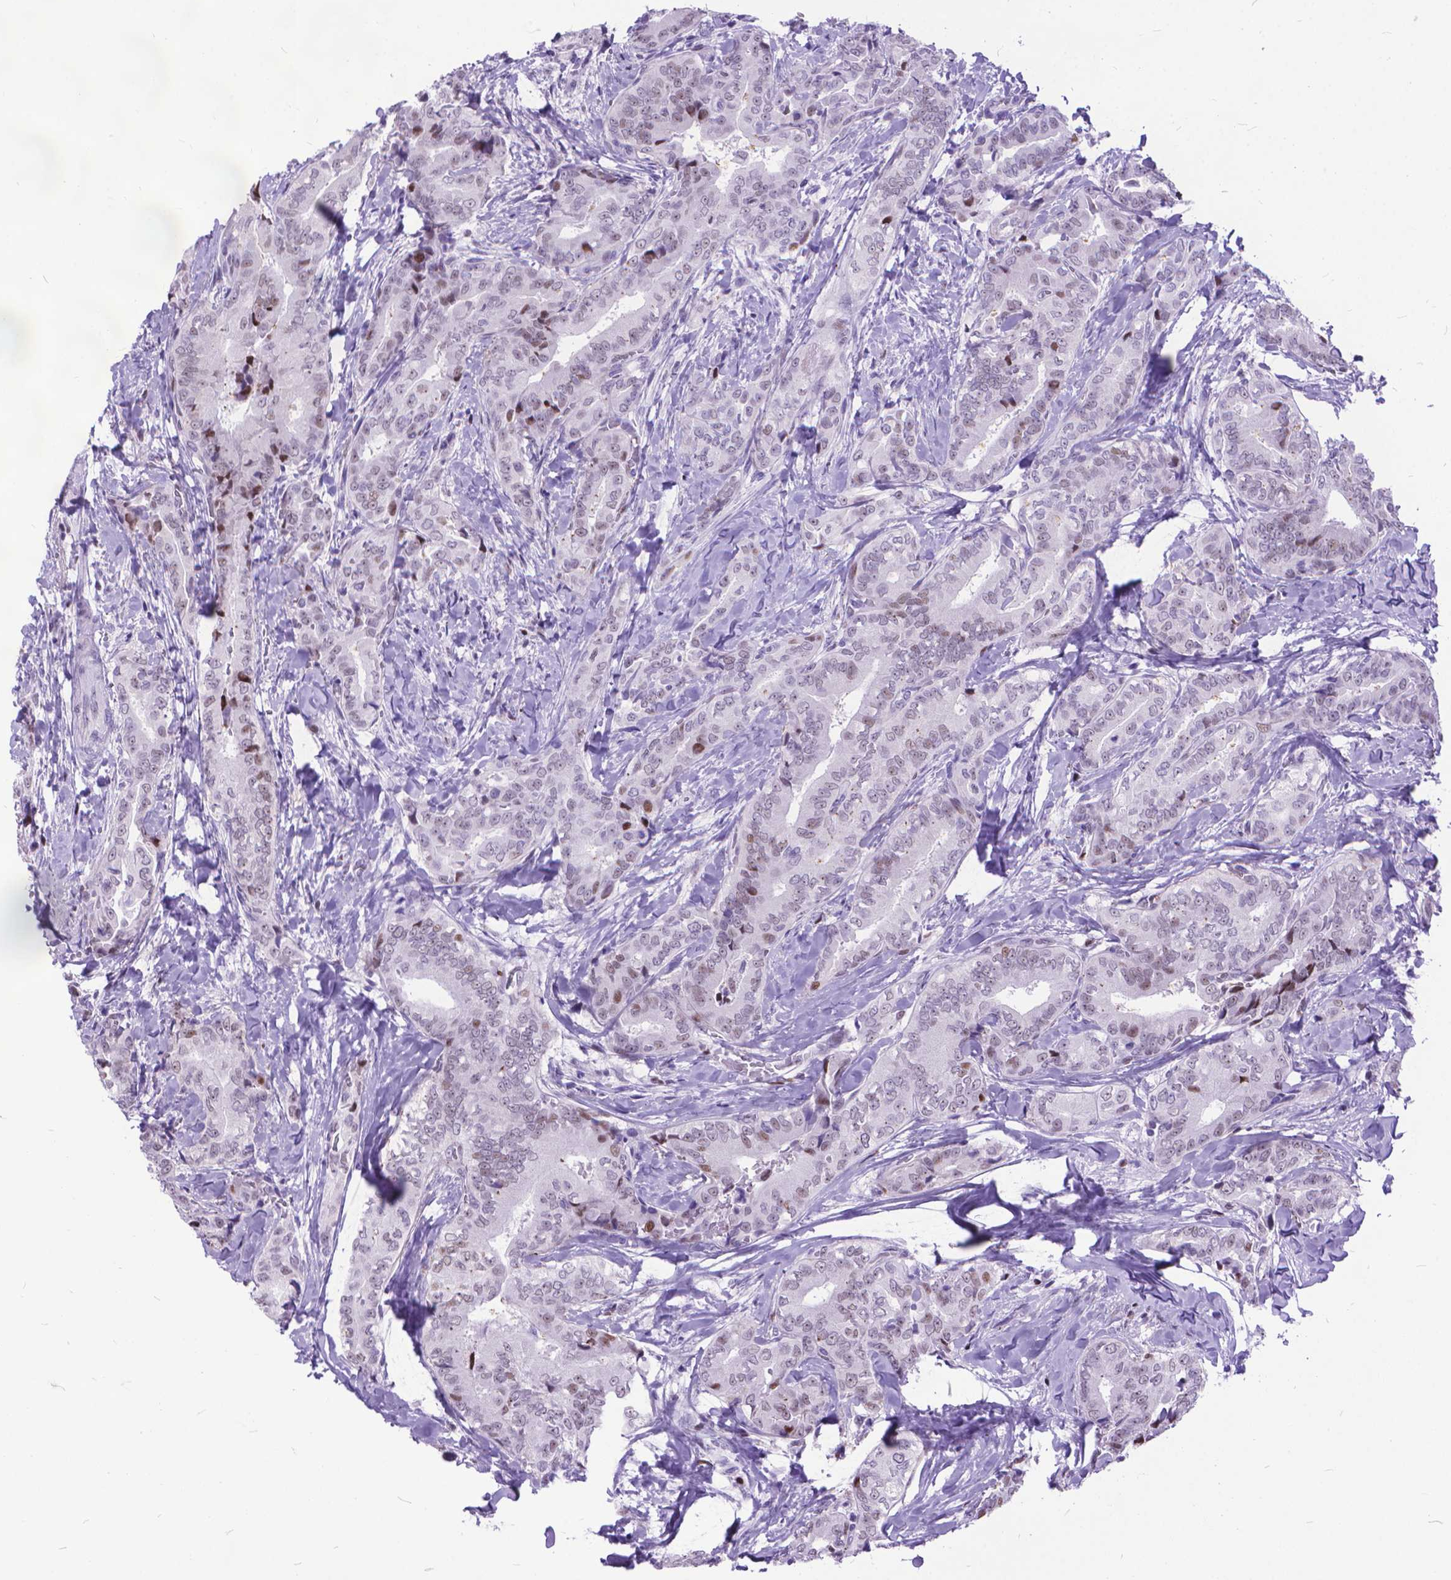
{"staining": {"intensity": "moderate", "quantity": "<25%", "location": "nuclear"}, "tissue": "thyroid cancer", "cell_type": "Tumor cells", "image_type": "cancer", "snomed": [{"axis": "morphology", "description": "Papillary adenocarcinoma, NOS"}, {"axis": "topography", "description": "Thyroid gland"}], "caption": "There is low levels of moderate nuclear expression in tumor cells of thyroid cancer, as demonstrated by immunohistochemical staining (brown color).", "gene": "POLE4", "patient": {"sex": "male", "age": 61}}